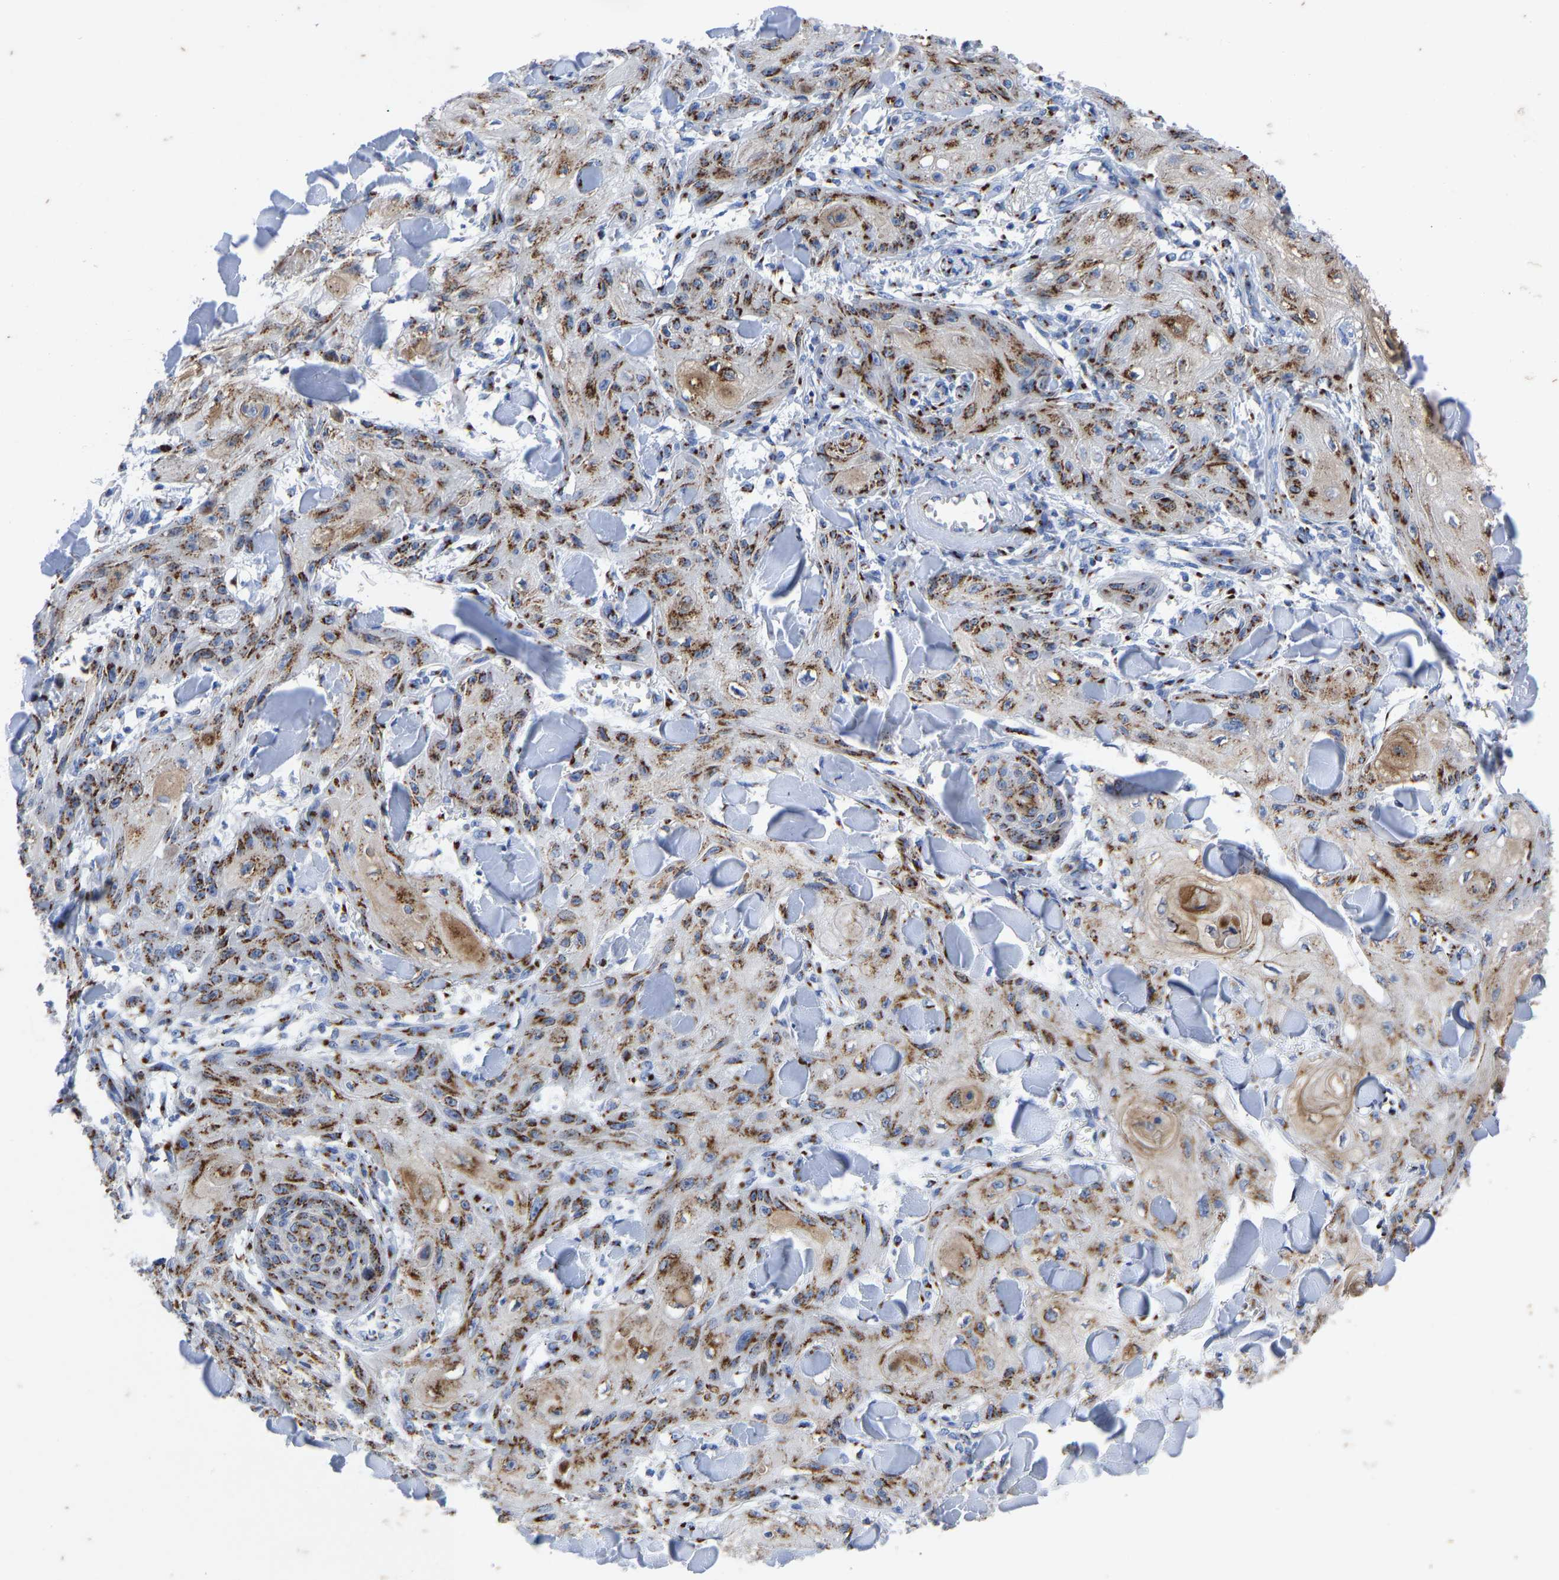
{"staining": {"intensity": "strong", "quantity": ">75%", "location": "cytoplasmic/membranous"}, "tissue": "skin cancer", "cell_type": "Tumor cells", "image_type": "cancer", "snomed": [{"axis": "morphology", "description": "Squamous cell carcinoma, NOS"}, {"axis": "topography", "description": "Skin"}], "caption": "Protein analysis of skin cancer (squamous cell carcinoma) tissue shows strong cytoplasmic/membranous positivity in approximately >75% of tumor cells. The staining was performed using DAB, with brown indicating positive protein expression. Nuclei are stained blue with hematoxylin.", "gene": "TMEM87A", "patient": {"sex": "male", "age": 74}}